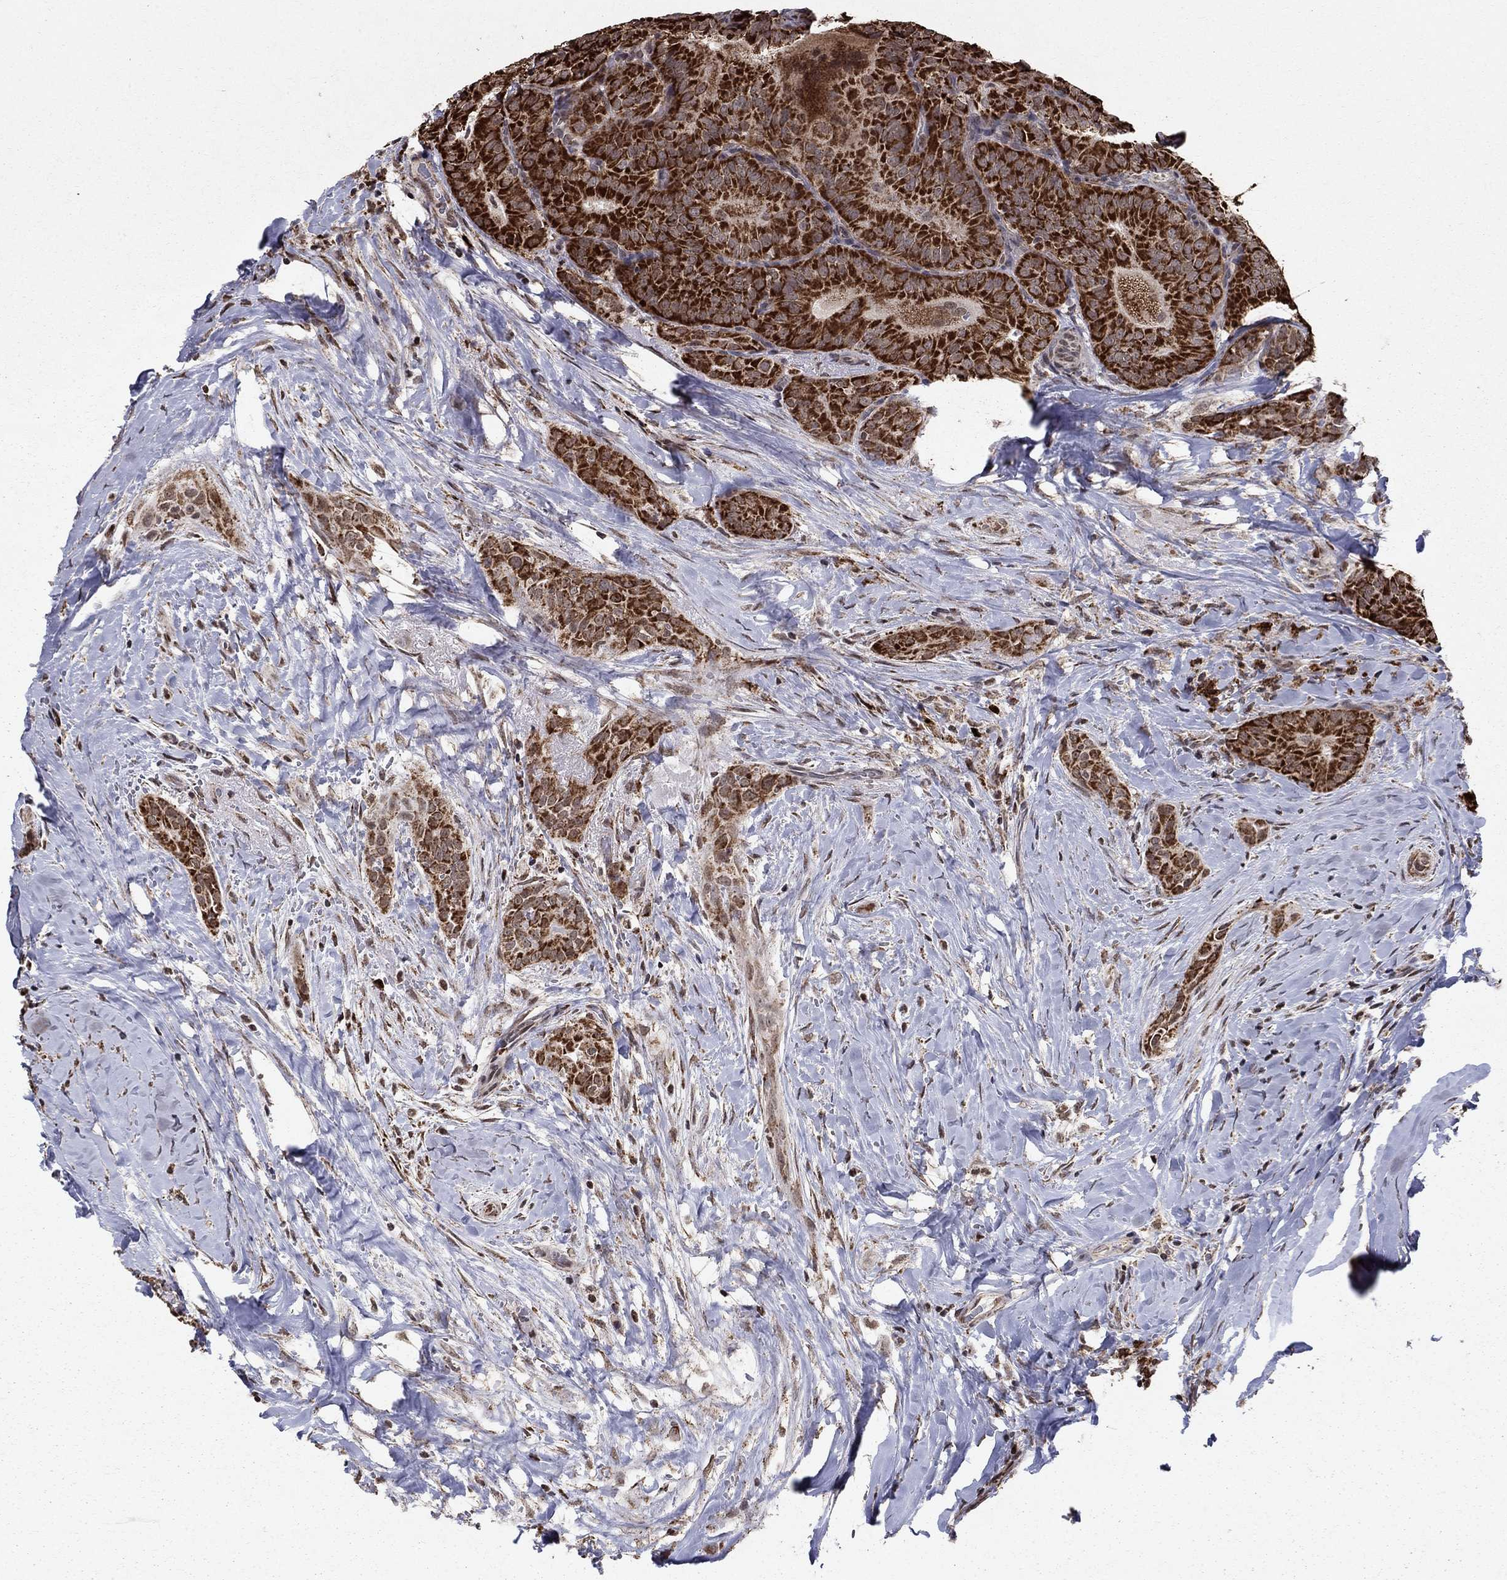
{"staining": {"intensity": "strong", "quantity": ">75%", "location": "cytoplasmic/membranous"}, "tissue": "thyroid cancer", "cell_type": "Tumor cells", "image_type": "cancer", "snomed": [{"axis": "morphology", "description": "Papillary adenocarcinoma, NOS"}, {"axis": "topography", "description": "Thyroid gland"}], "caption": "Immunohistochemical staining of human papillary adenocarcinoma (thyroid) exhibits strong cytoplasmic/membranous protein positivity in approximately >75% of tumor cells.", "gene": "ACOT13", "patient": {"sex": "male", "age": 61}}